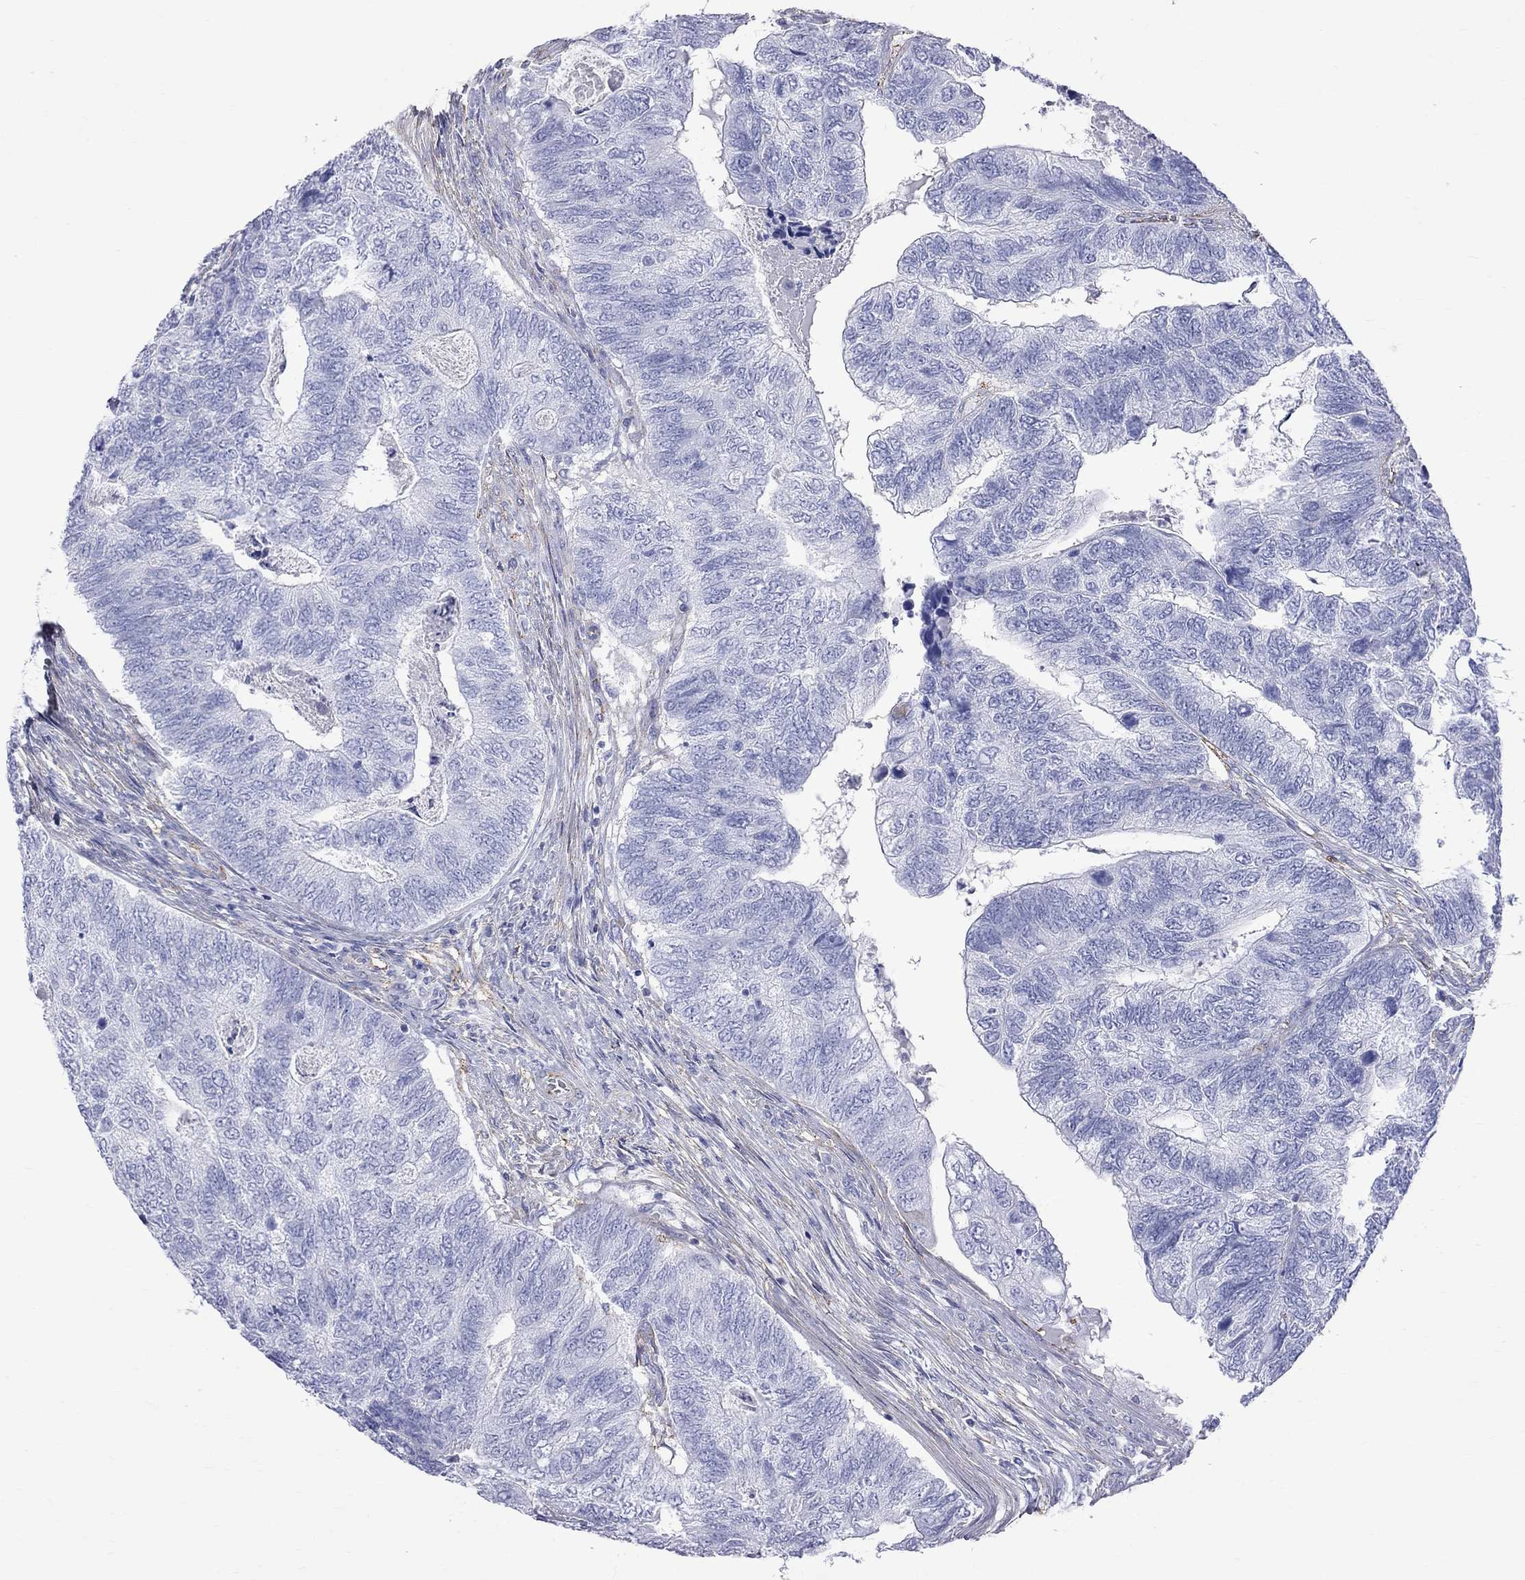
{"staining": {"intensity": "negative", "quantity": "none", "location": "none"}, "tissue": "colorectal cancer", "cell_type": "Tumor cells", "image_type": "cancer", "snomed": [{"axis": "morphology", "description": "Adenocarcinoma, NOS"}, {"axis": "topography", "description": "Colon"}], "caption": "Adenocarcinoma (colorectal) was stained to show a protein in brown. There is no significant staining in tumor cells. Brightfield microscopy of immunohistochemistry (IHC) stained with DAB (3,3'-diaminobenzidine) (brown) and hematoxylin (blue), captured at high magnification.", "gene": "S100A3", "patient": {"sex": "female", "age": 67}}